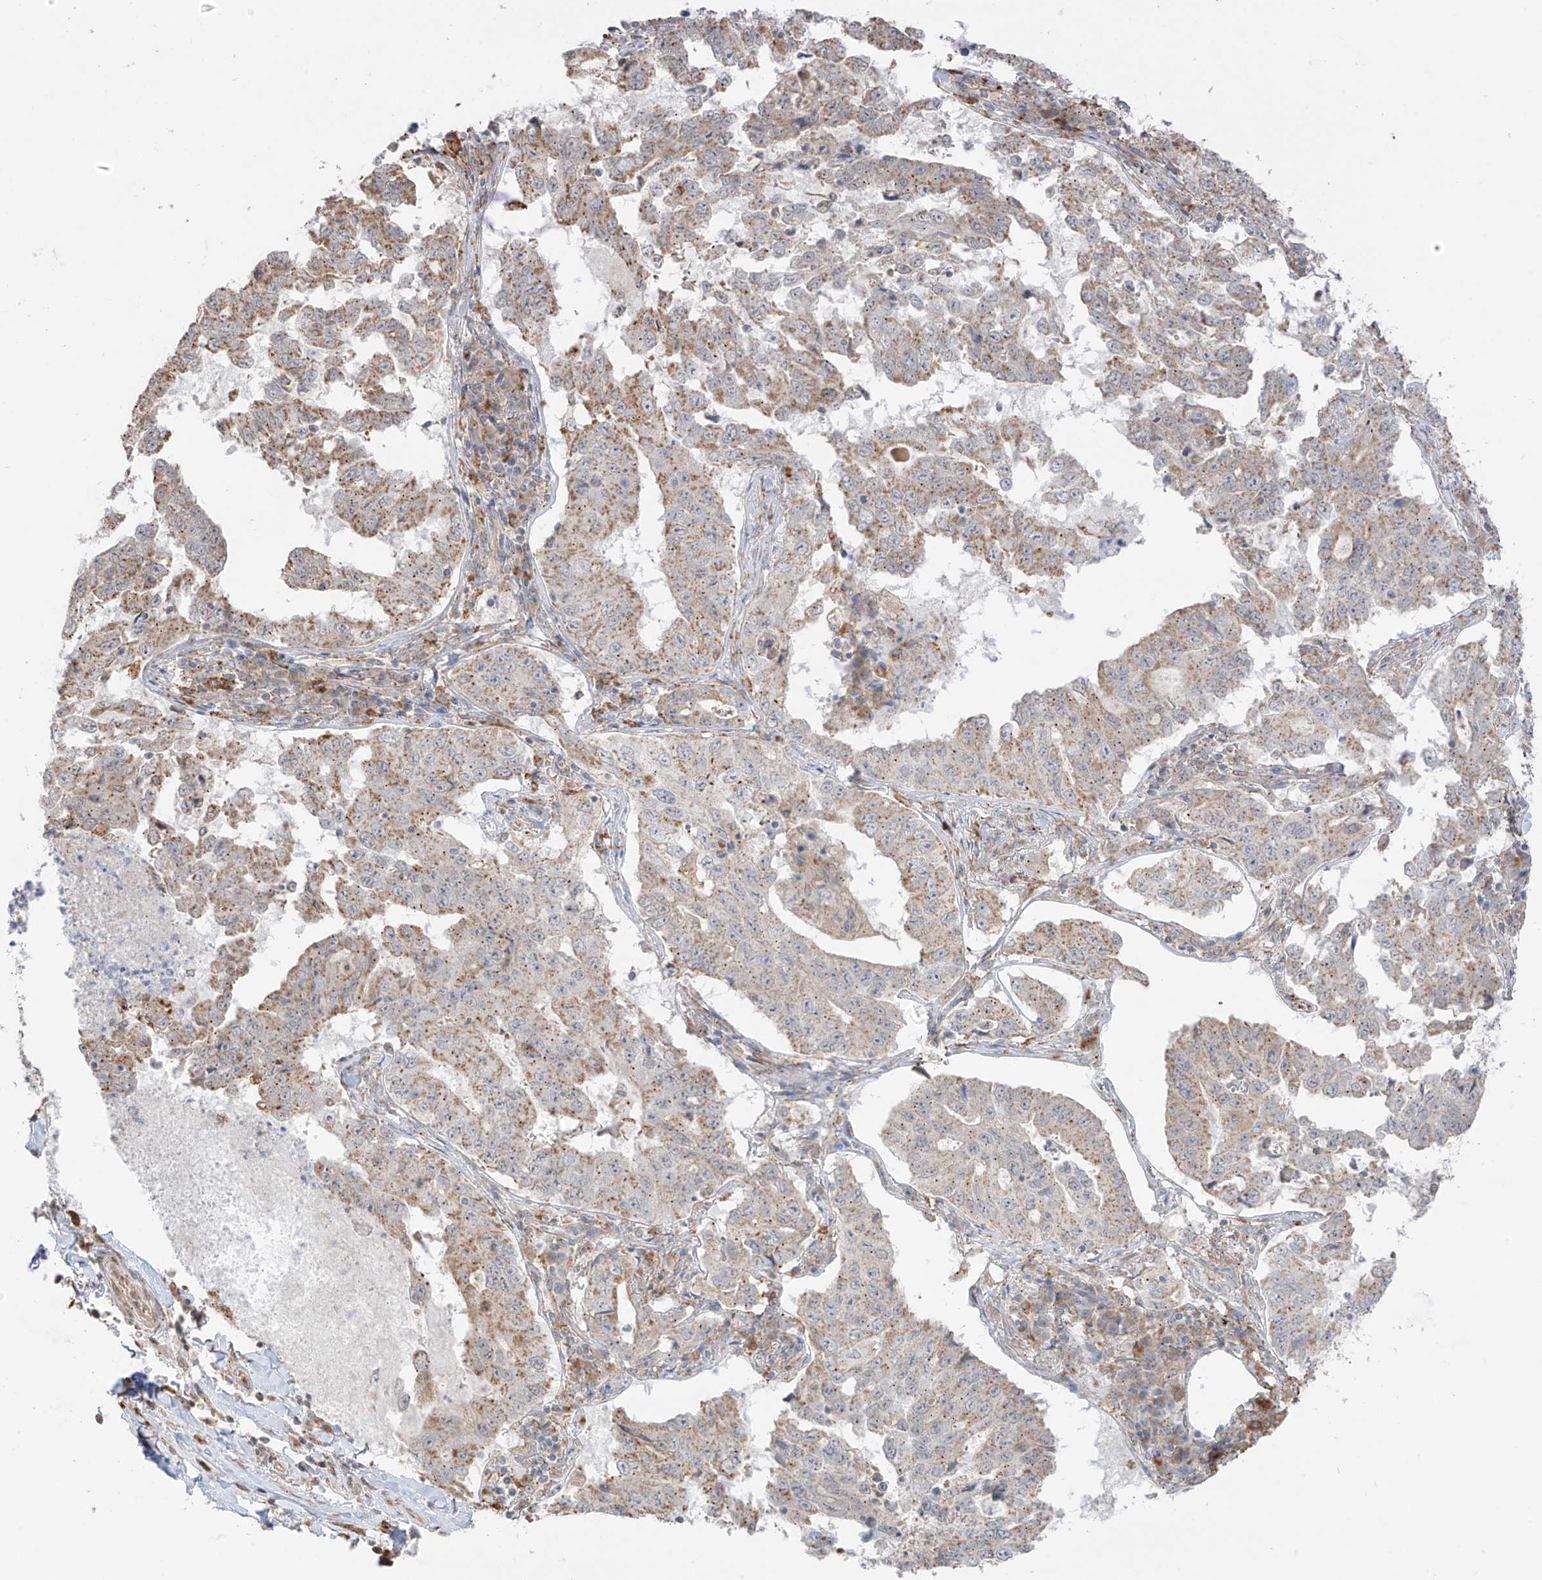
{"staining": {"intensity": "moderate", "quantity": "25%-75%", "location": "cytoplasmic/membranous"}, "tissue": "lung cancer", "cell_type": "Tumor cells", "image_type": "cancer", "snomed": [{"axis": "morphology", "description": "Adenocarcinoma, NOS"}, {"axis": "topography", "description": "Lung"}], "caption": "A photomicrograph of lung cancer (adenocarcinoma) stained for a protein displays moderate cytoplasmic/membranous brown staining in tumor cells.", "gene": "N4BP3", "patient": {"sex": "female", "age": 51}}